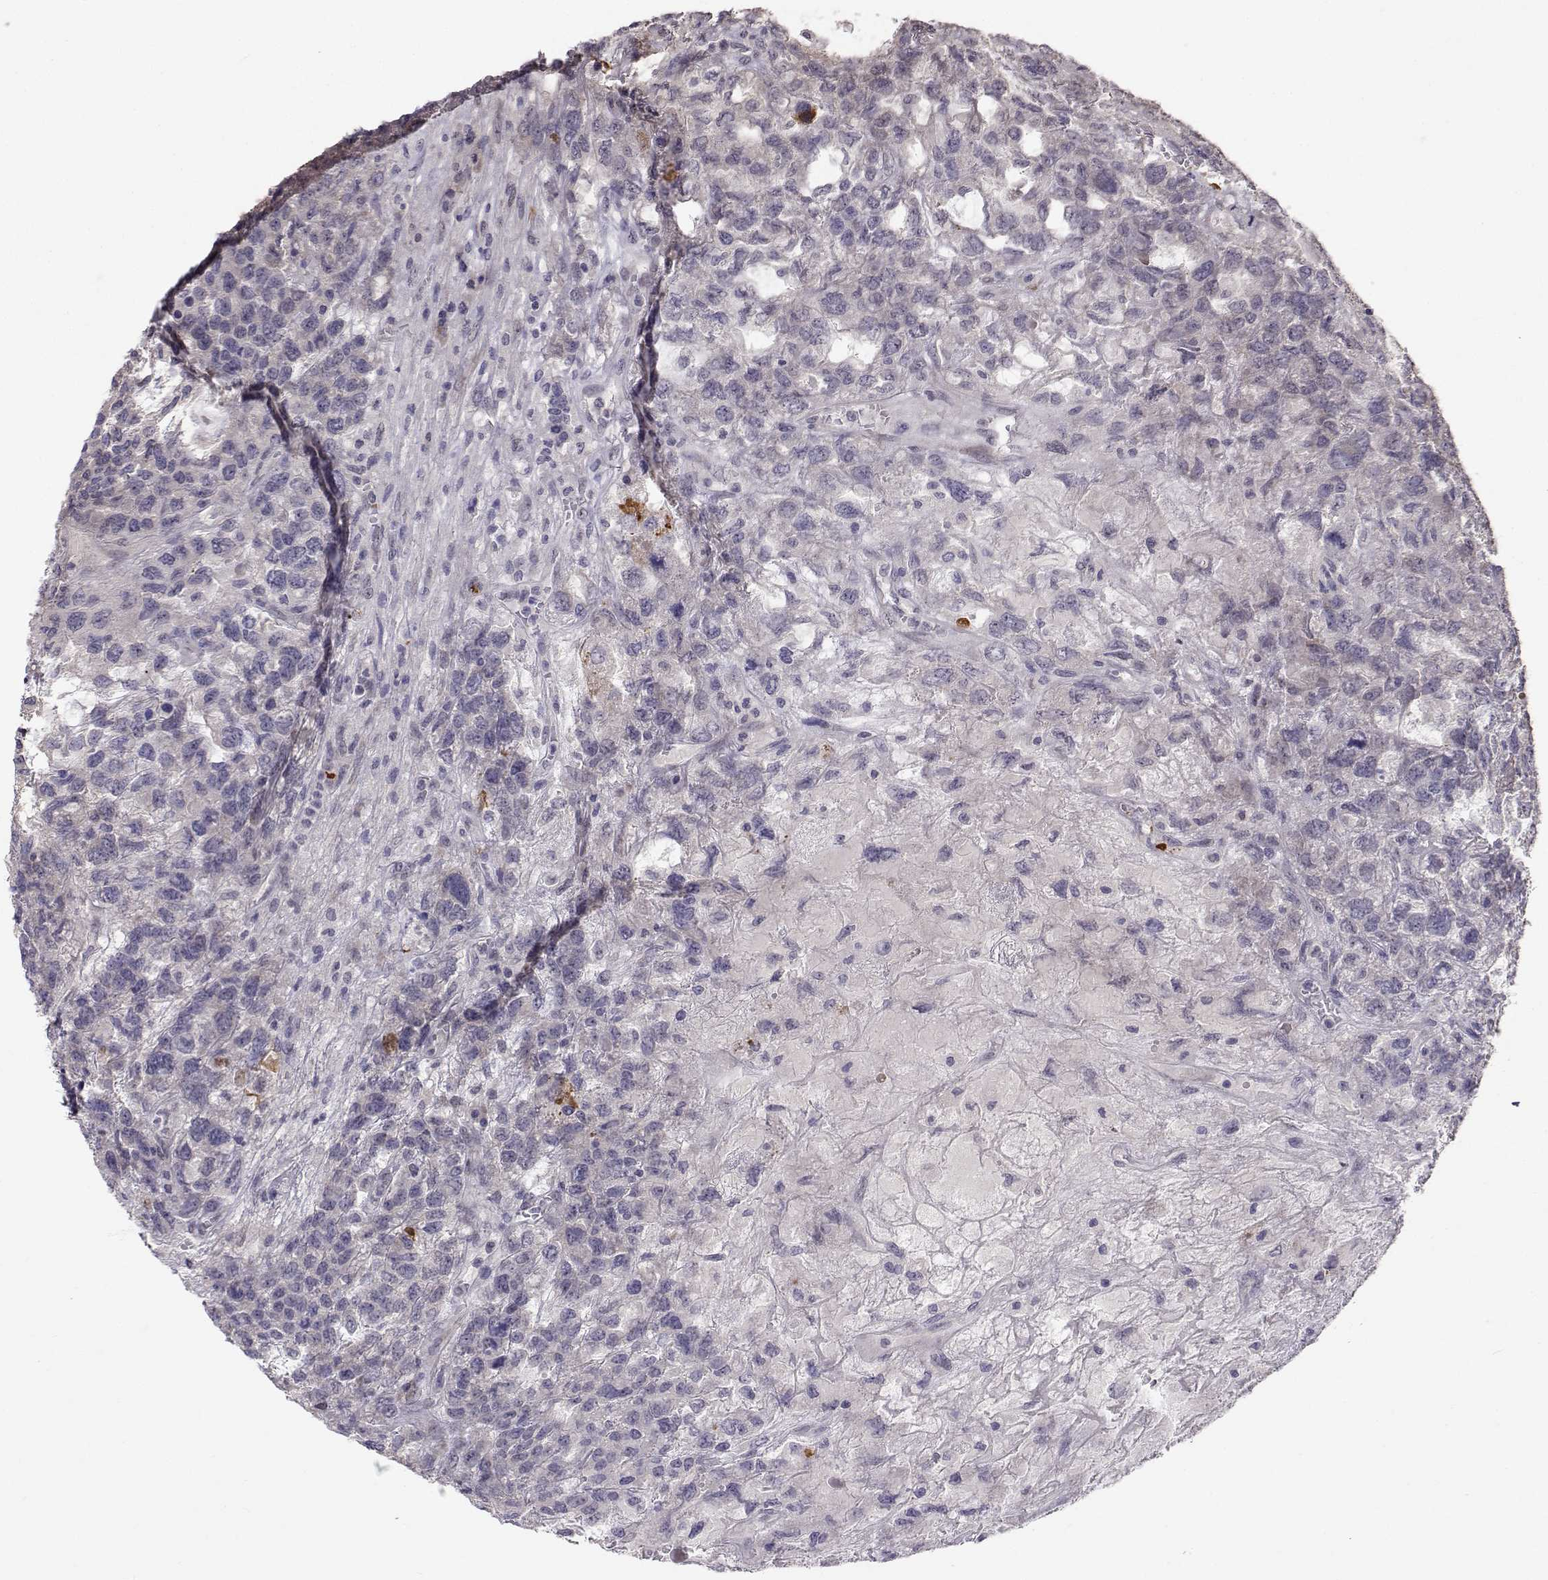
{"staining": {"intensity": "negative", "quantity": "none", "location": "none"}, "tissue": "testis cancer", "cell_type": "Tumor cells", "image_type": "cancer", "snomed": [{"axis": "morphology", "description": "Seminoma, NOS"}, {"axis": "topography", "description": "Testis"}], "caption": "Tumor cells show no significant protein staining in testis seminoma.", "gene": "SLC6A3", "patient": {"sex": "male", "age": 52}}